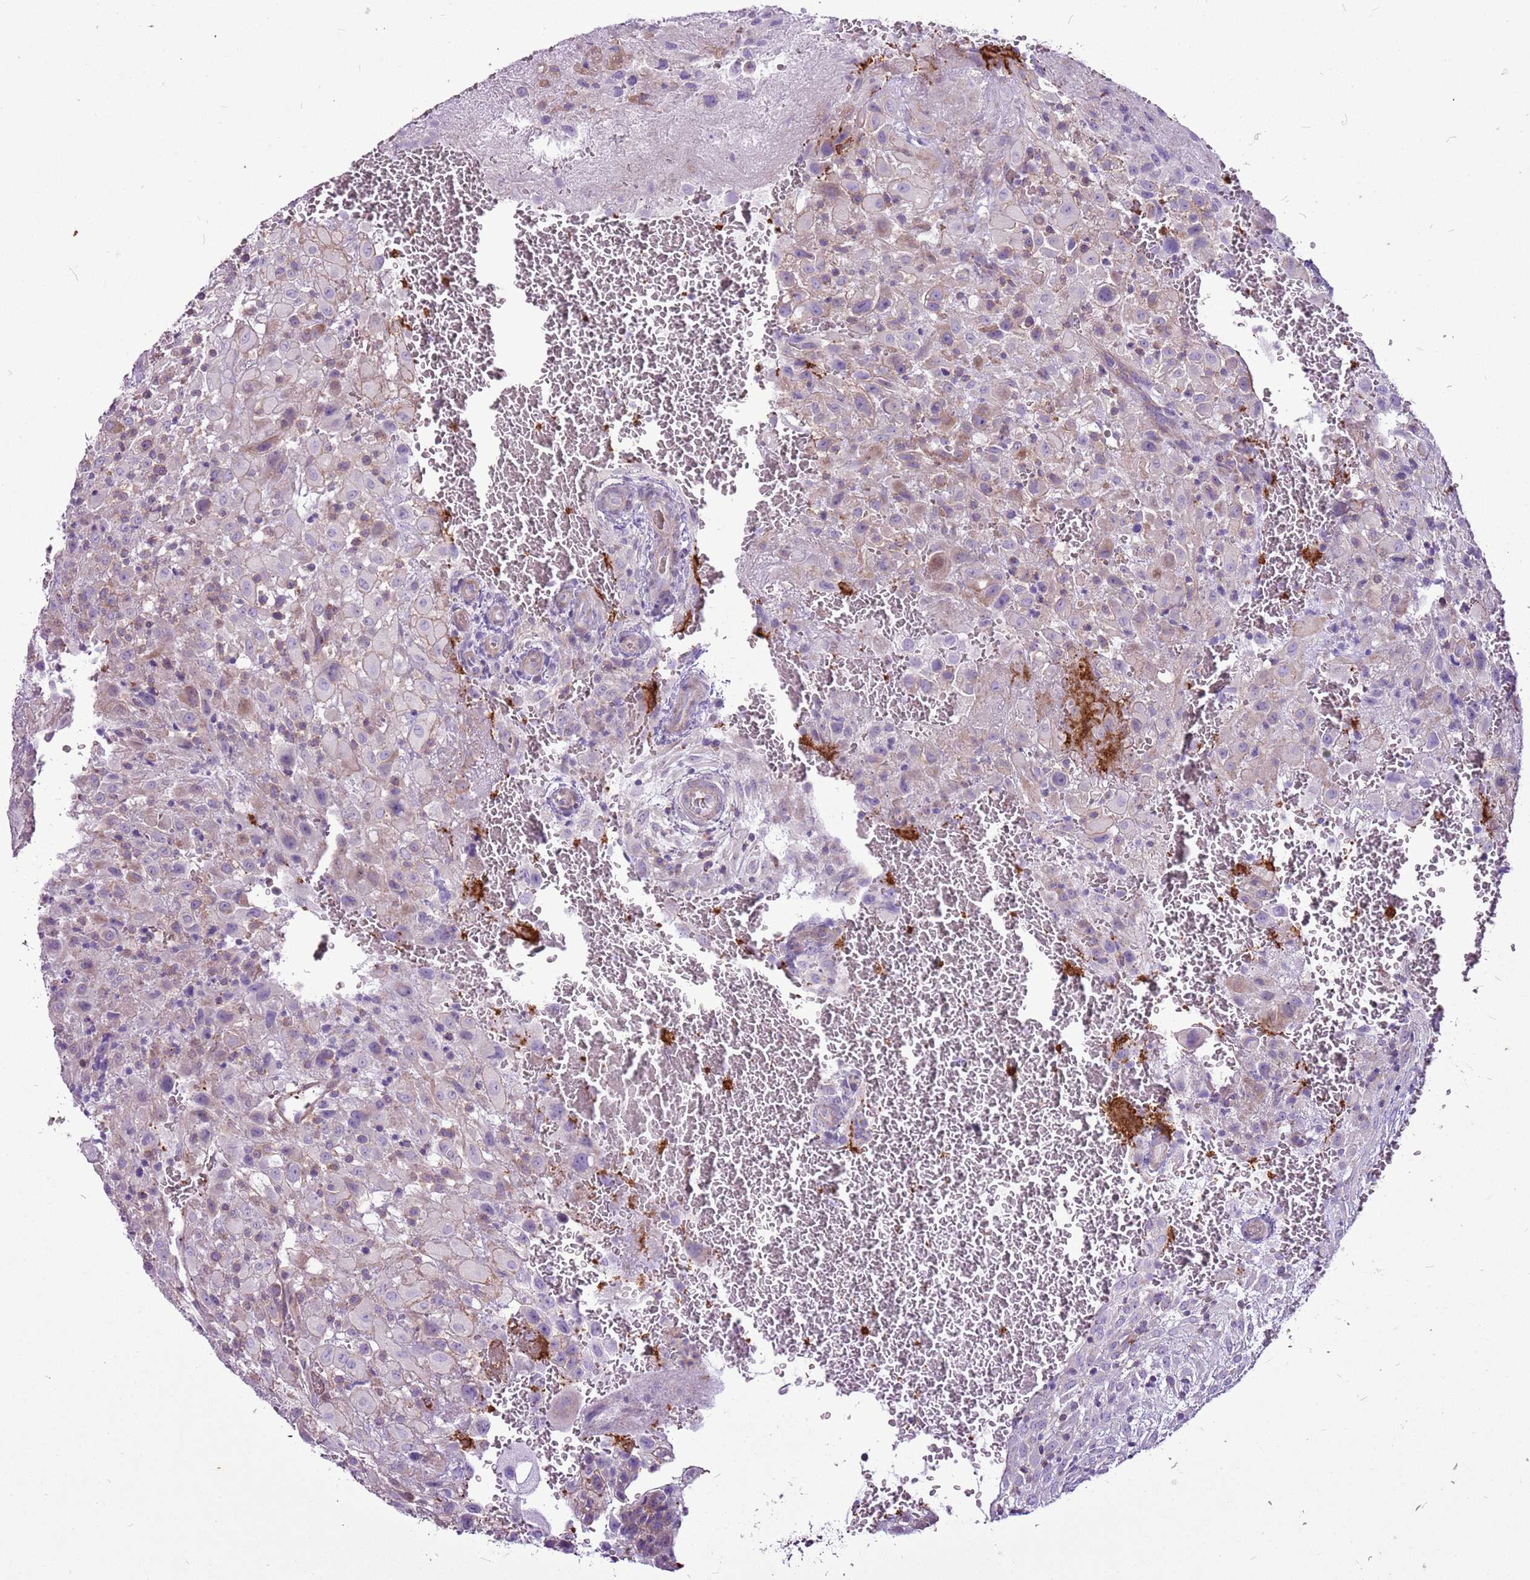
{"staining": {"intensity": "weak", "quantity": "<25%", "location": "cytoplasmic/membranous"}, "tissue": "placenta", "cell_type": "Decidual cells", "image_type": "normal", "snomed": [{"axis": "morphology", "description": "Normal tissue, NOS"}, {"axis": "topography", "description": "Placenta"}], "caption": "Immunohistochemistry (IHC) of unremarkable placenta exhibits no staining in decidual cells.", "gene": "CHAC2", "patient": {"sex": "female", "age": 35}}